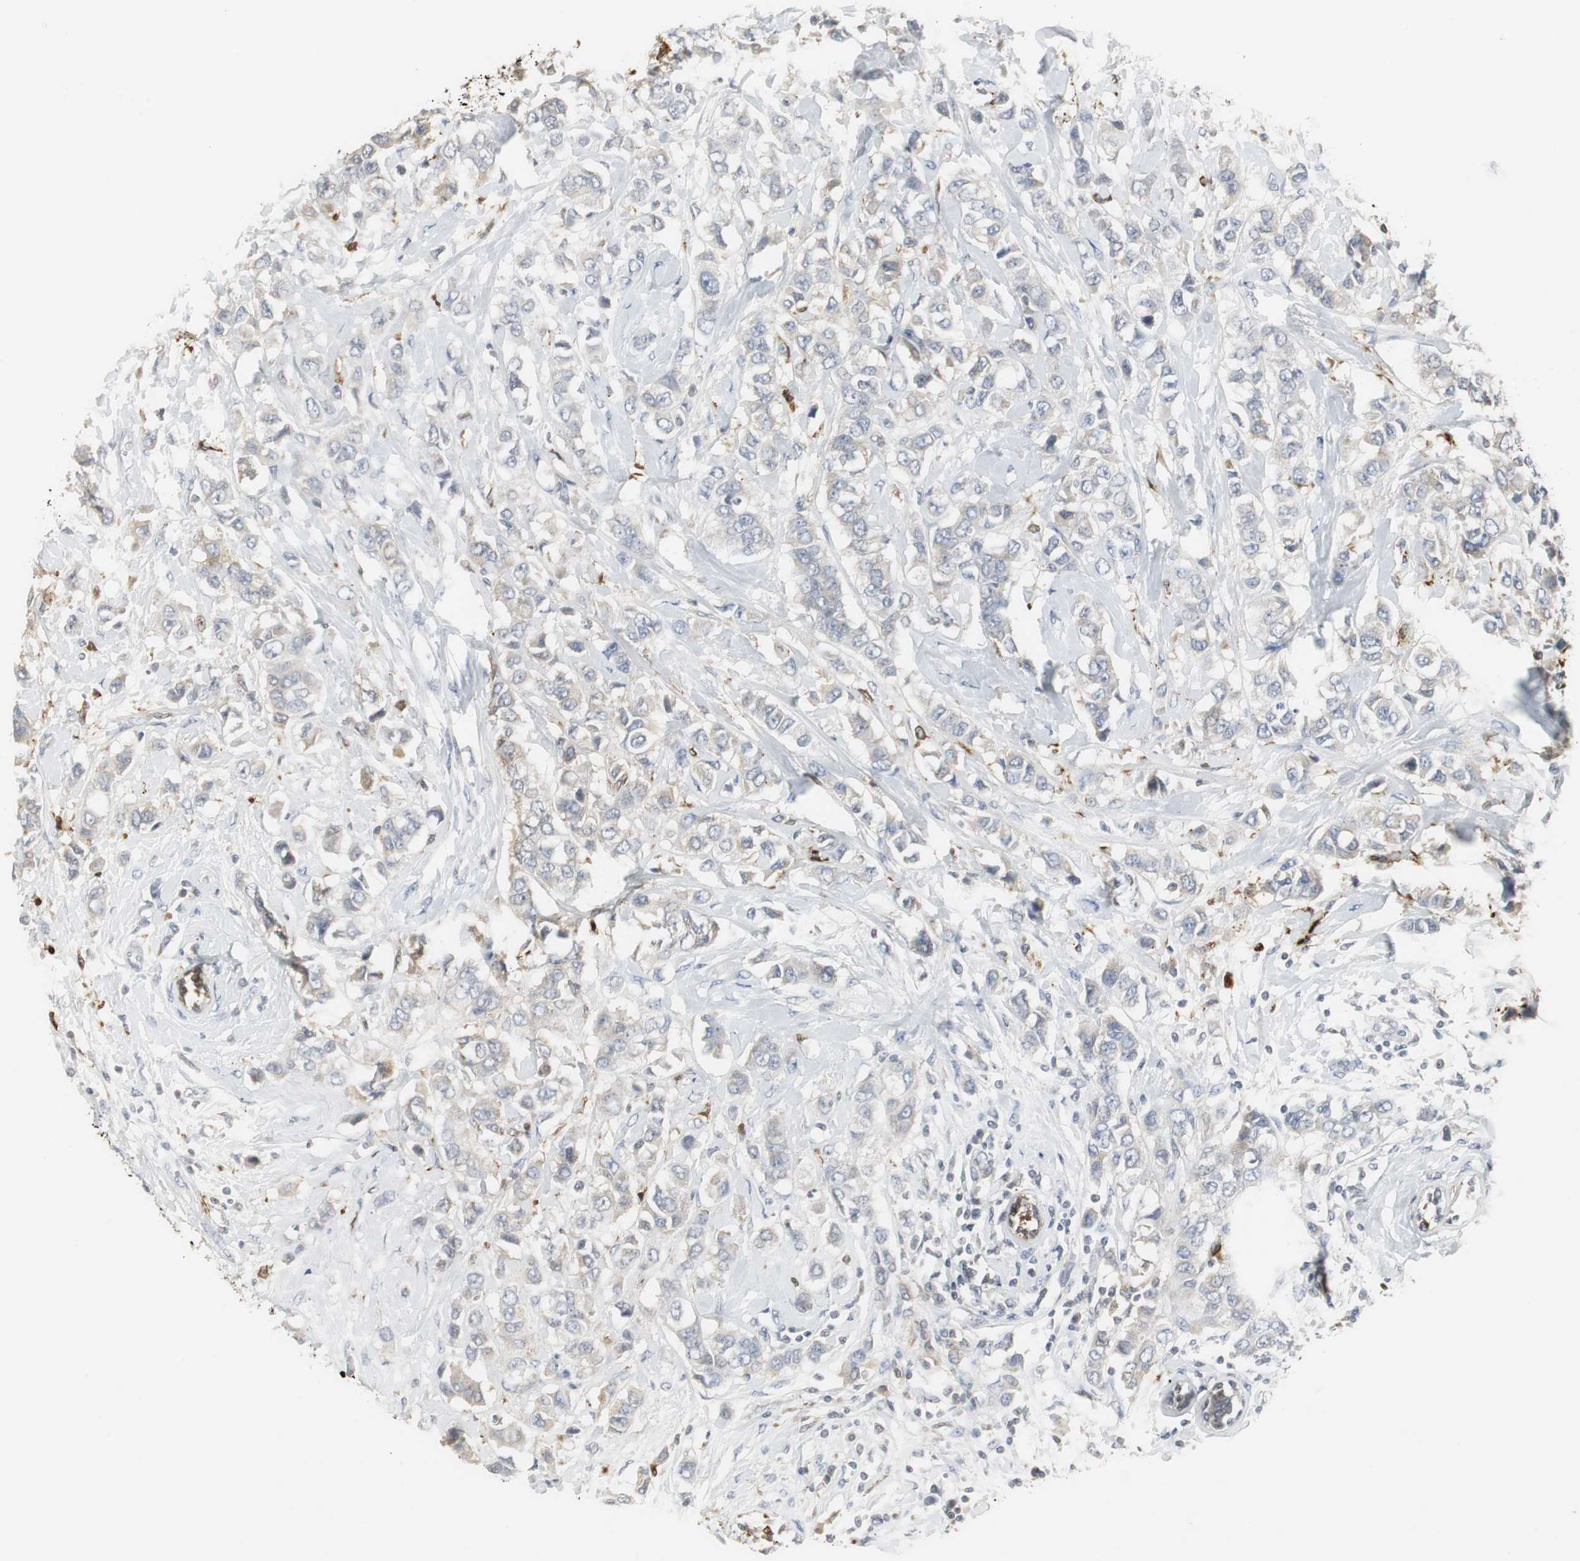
{"staining": {"intensity": "weak", "quantity": "25%-75%", "location": "cytoplasmic/membranous"}, "tissue": "breast cancer", "cell_type": "Tumor cells", "image_type": "cancer", "snomed": [{"axis": "morphology", "description": "Duct carcinoma"}, {"axis": "topography", "description": "Breast"}], "caption": "Tumor cells demonstrate low levels of weak cytoplasmic/membranous staining in approximately 25%-75% of cells in human invasive ductal carcinoma (breast). Ihc stains the protein in brown and the nuclei are stained blue.", "gene": "PI15", "patient": {"sex": "female", "age": 50}}